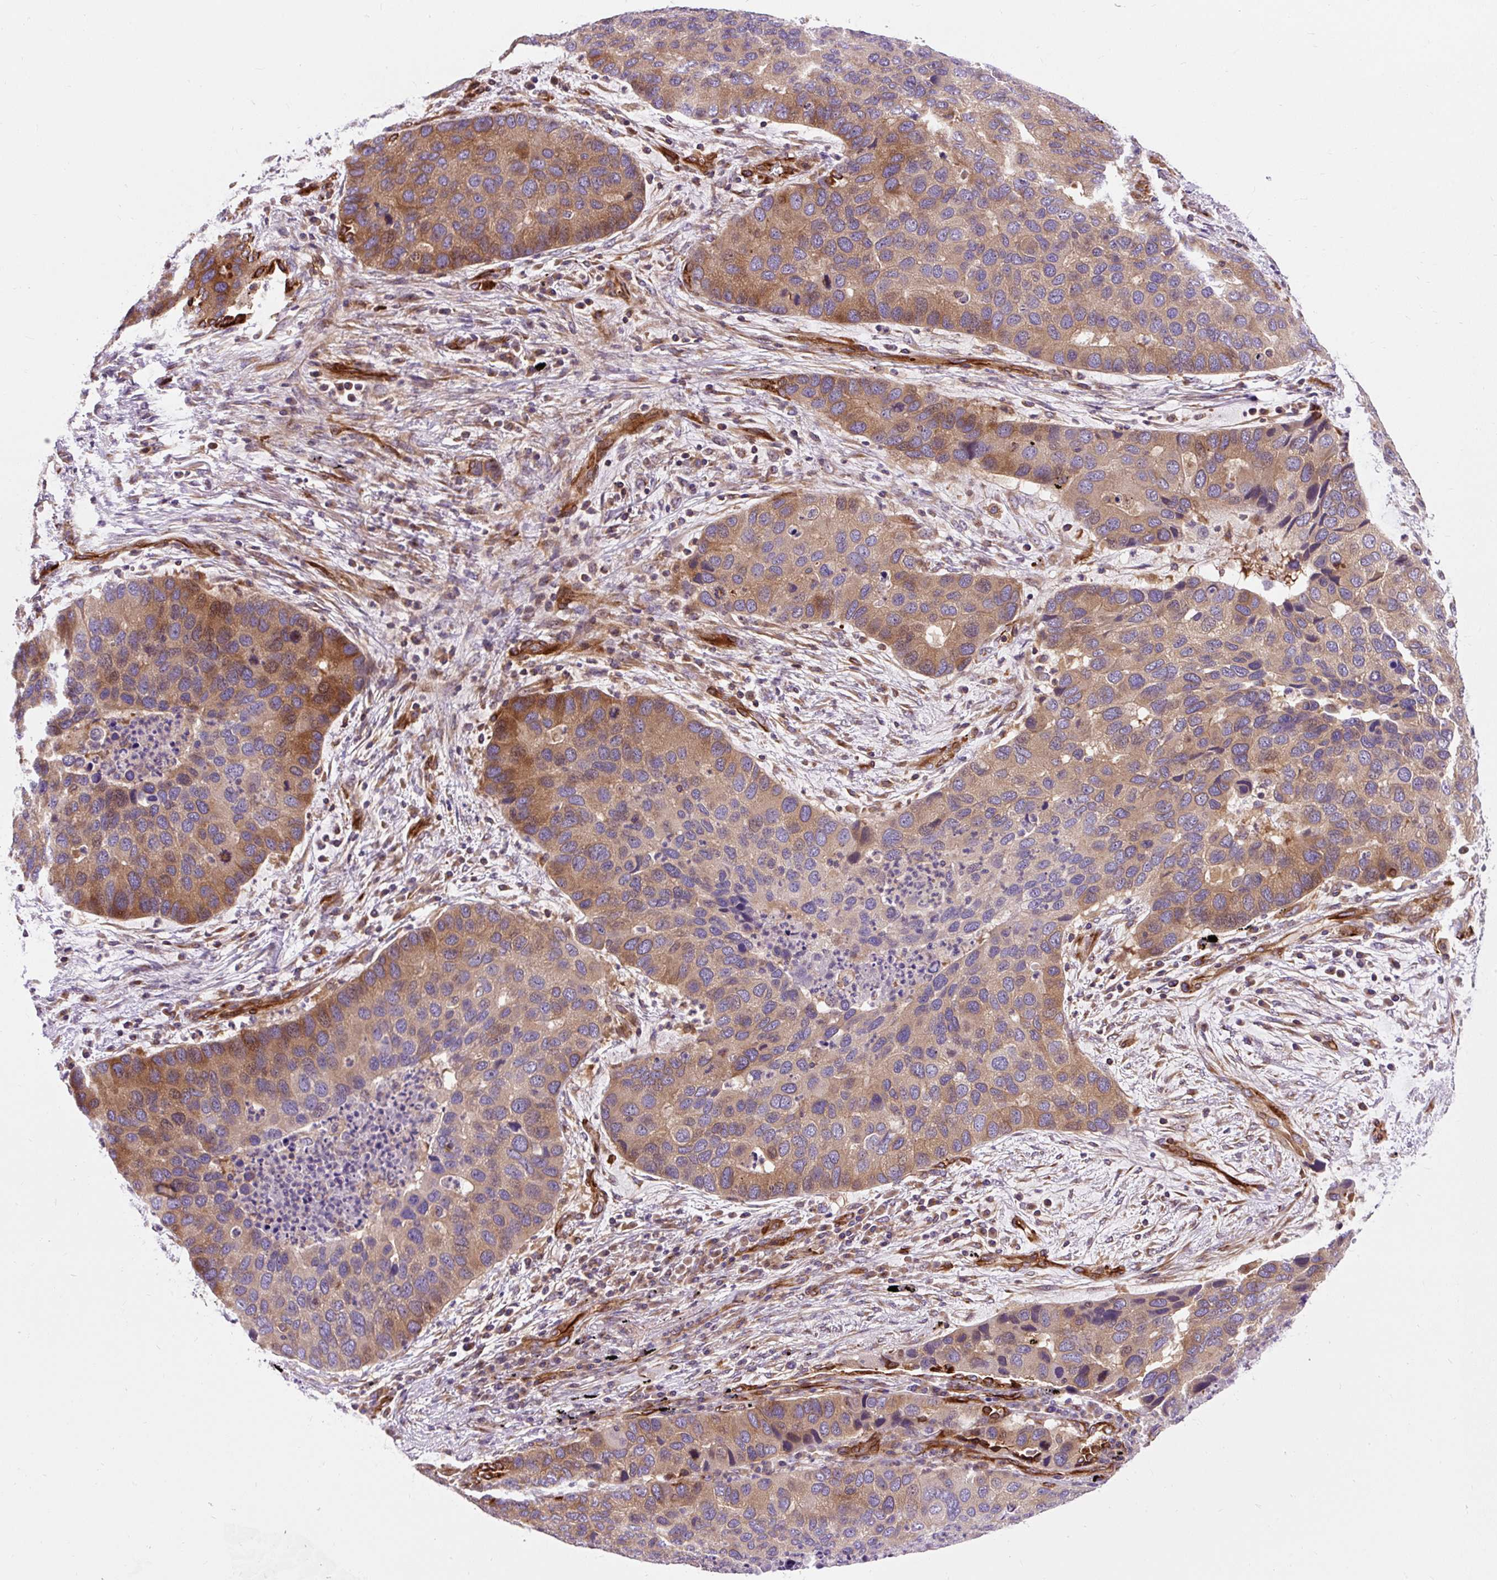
{"staining": {"intensity": "moderate", "quantity": "25%-75%", "location": "cytoplasmic/membranous"}, "tissue": "lung cancer", "cell_type": "Tumor cells", "image_type": "cancer", "snomed": [{"axis": "morphology", "description": "Aneuploidy"}, {"axis": "morphology", "description": "Adenocarcinoma, NOS"}, {"axis": "topography", "description": "Lymph node"}, {"axis": "topography", "description": "Lung"}], "caption": "Protein expression by IHC reveals moderate cytoplasmic/membranous positivity in about 25%-75% of tumor cells in lung cancer.", "gene": "PCDHGB3", "patient": {"sex": "female", "age": 74}}